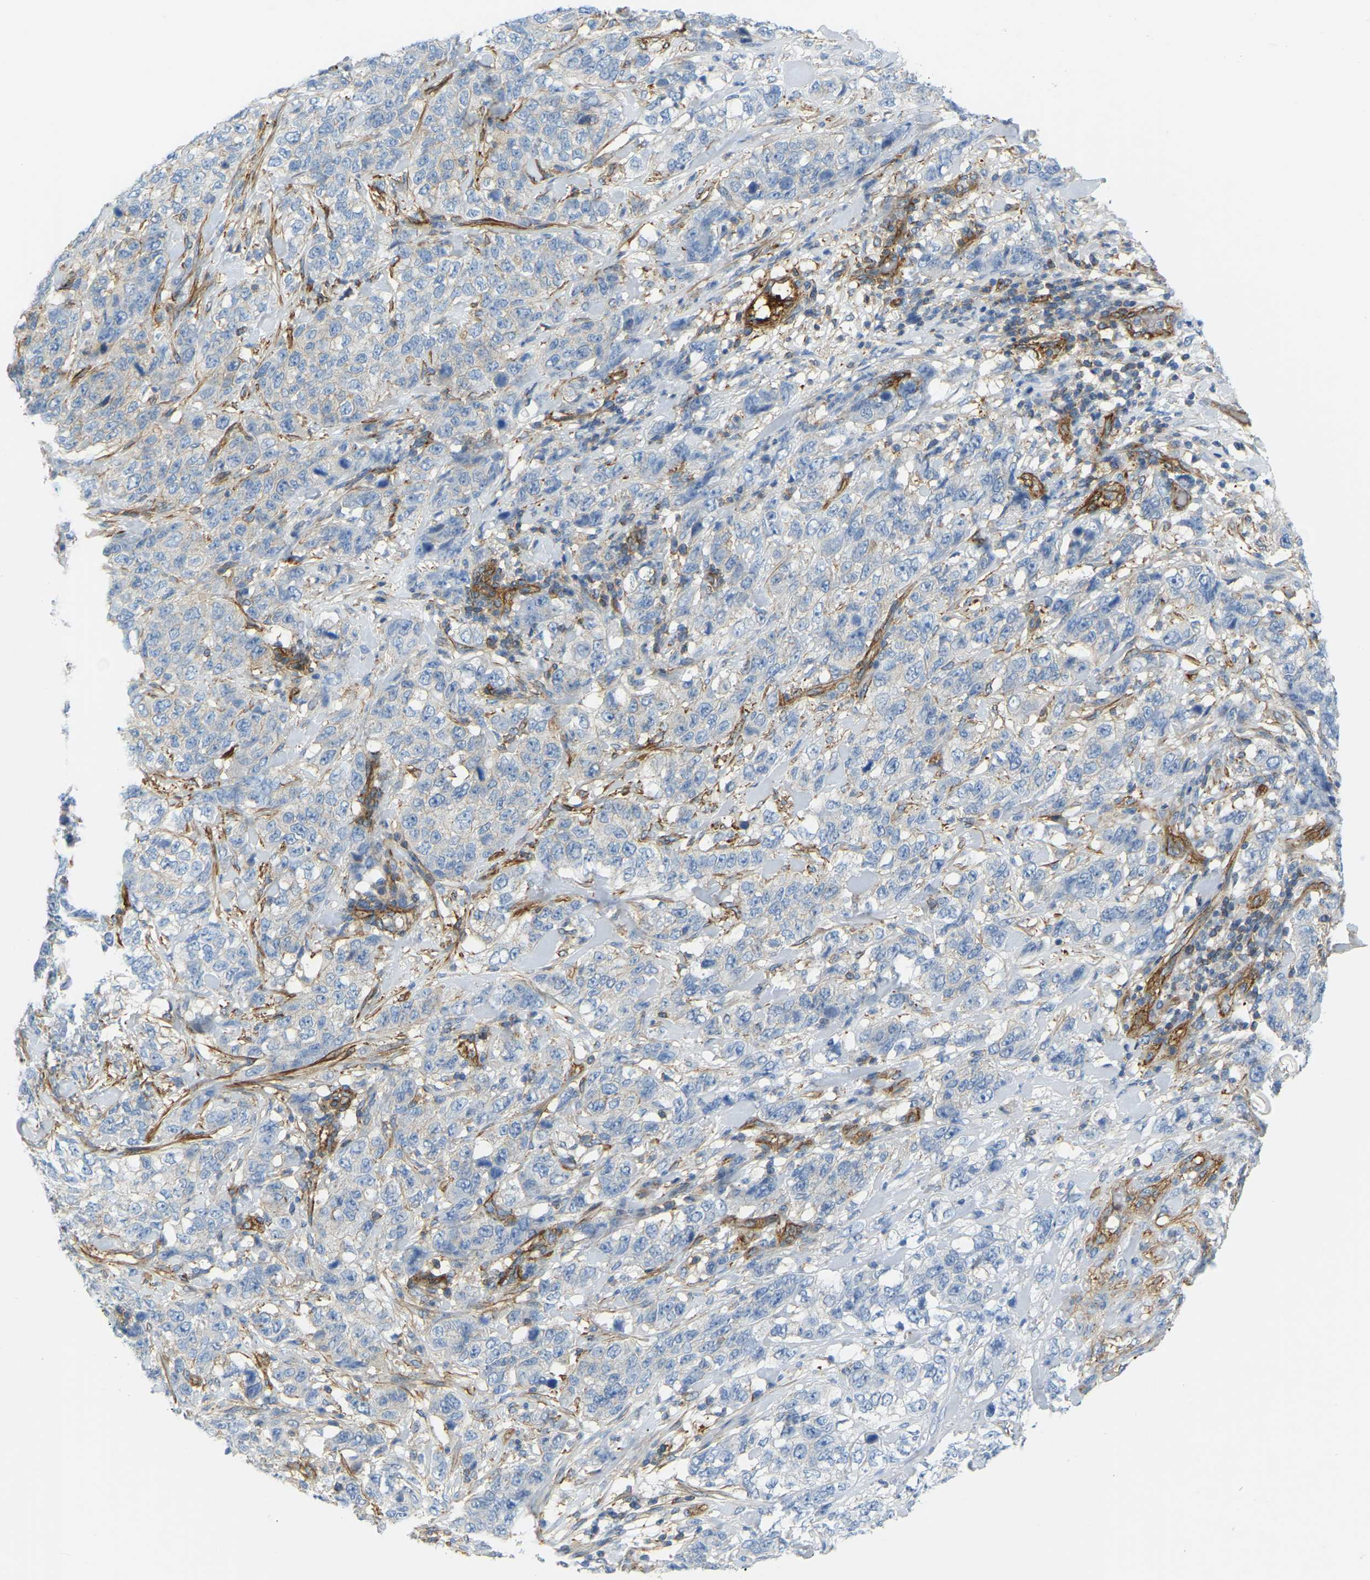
{"staining": {"intensity": "negative", "quantity": "none", "location": "none"}, "tissue": "stomach cancer", "cell_type": "Tumor cells", "image_type": "cancer", "snomed": [{"axis": "morphology", "description": "Adenocarcinoma, NOS"}, {"axis": "topography", "description": "Stomach"}], "caption": "An image of stomach cancer stained for a protein exhibits no brown staining in tumor cells.", "gene": "MYL3", "patient": {"sex": "male", "age": 48}}